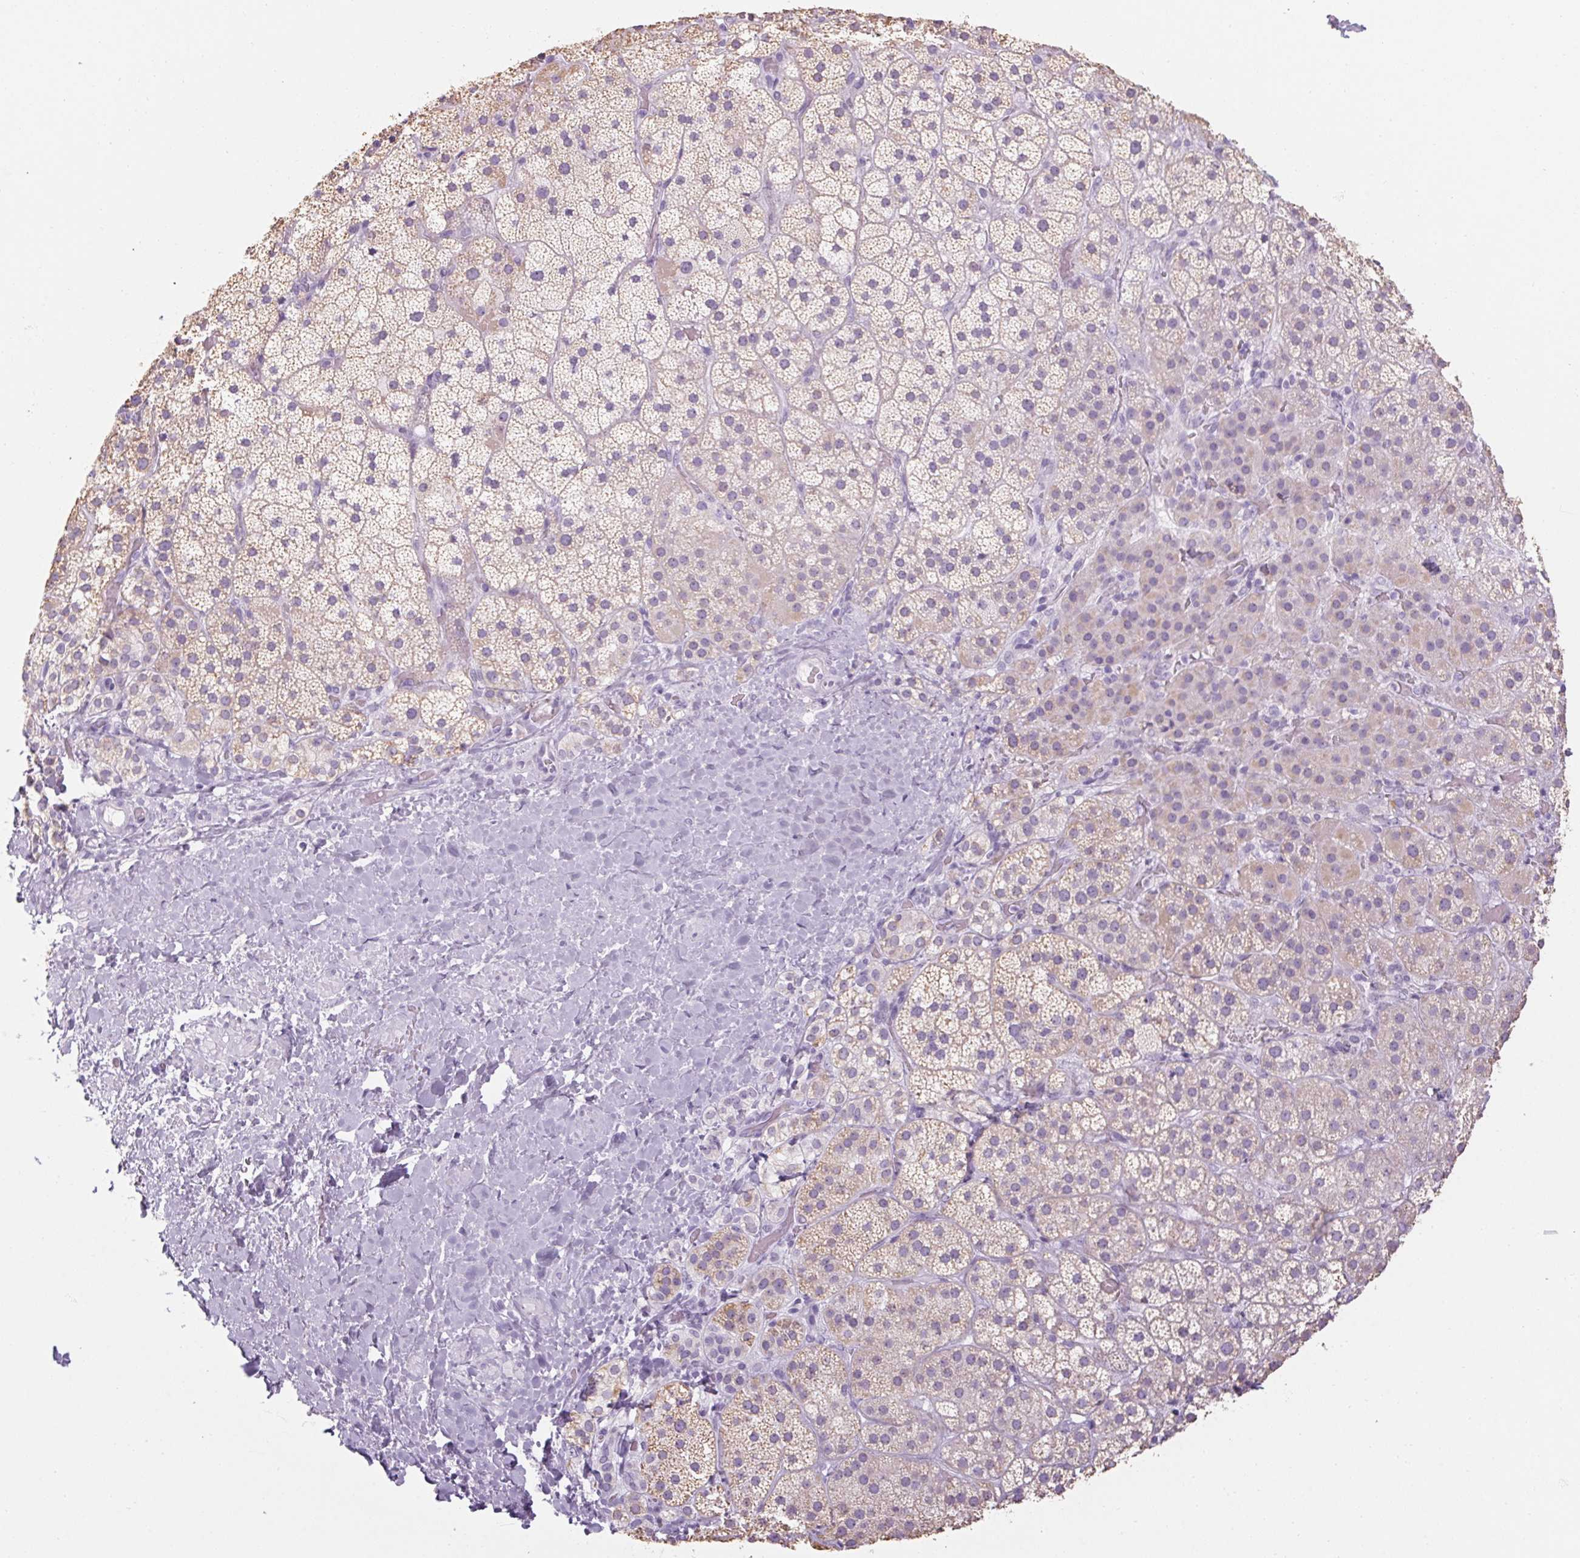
{"staining": {"intensity": "weak", "quantity": "25%-75%", "location": "cytoplasmic/membranous"}, "tissue": "adrenal gland", "cell_type": "Glandular cells", "image_type": "normal", "snomed": [{"axis": "morphology", "description": "Normal tissue, NOS"}, {"axis": "topography", "description": "Adrenal gland"}], "caption": "Immunohistochemistry staining of normal adrenal gland, which demonstrates low levels of weak cytoplasmic/membranous staining in approximately 25%-75% of glandular cells indicating weak cytoplasmic/membranous protein expression. The staining was performed using DAB (brown) for protein detection and nuclei were counterstained in hematoxylin (blue).", "gene": "RPTN", "patient": {"sex": "male", "age": 57}}